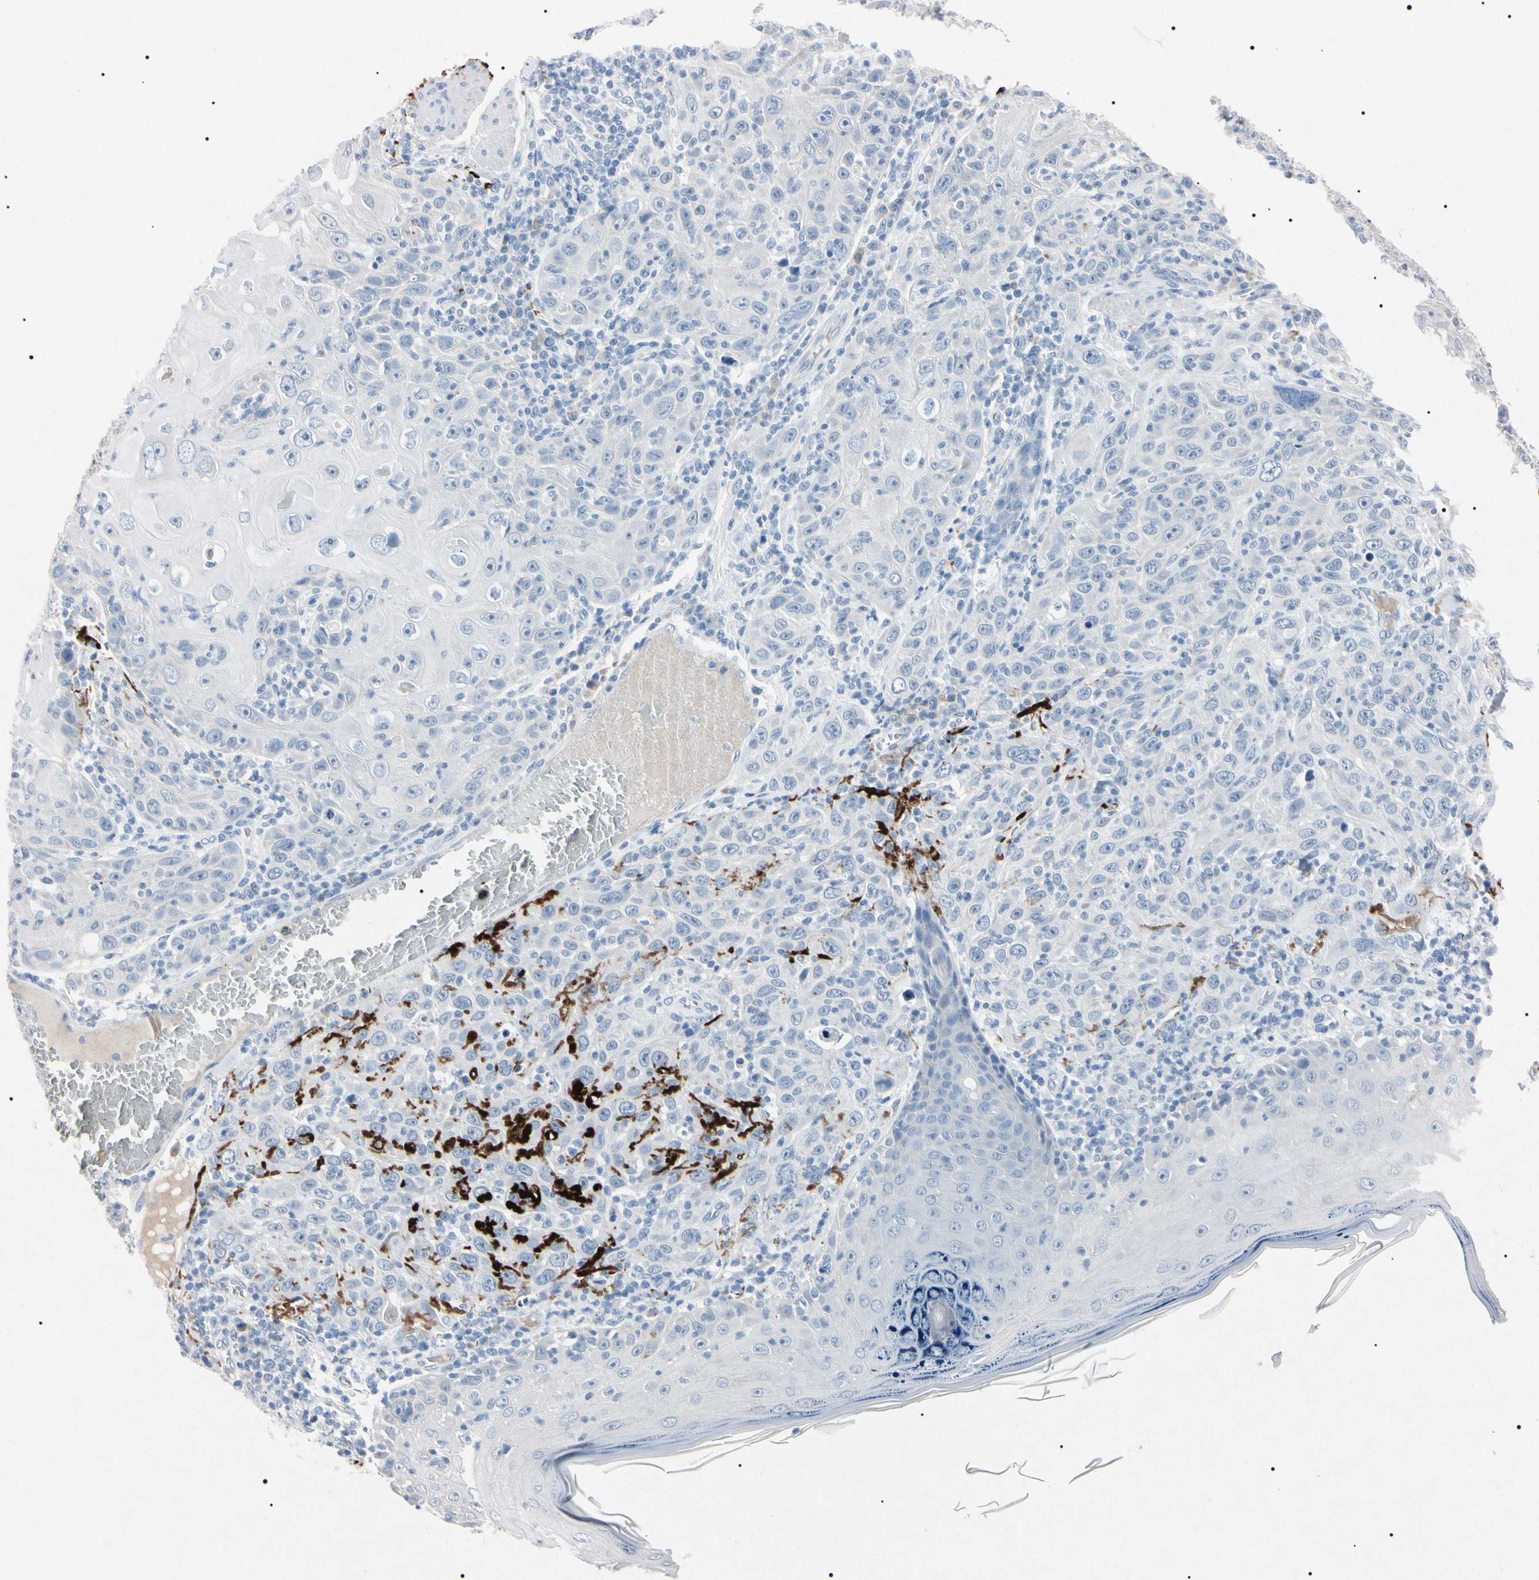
{"staining": {"intensity": "negative", "quantity": "none", "location": "none"}, "tissue": "skin cancer", "cell_type": "Tumor cells", "image_type": "cancer", "snomed": [{"axis": "morphology", "description": "Squamous cell carcinoma, NOS"}, {"axis": "topography", "description": "Skin"}], "caption": "Squamous cell carcinoma (skin) stained for a protein using immunohistochemistry (IHC) shows no staining tumor cells.", "gene": "ELN", "patient": {"sex": "female", "age": 88}}